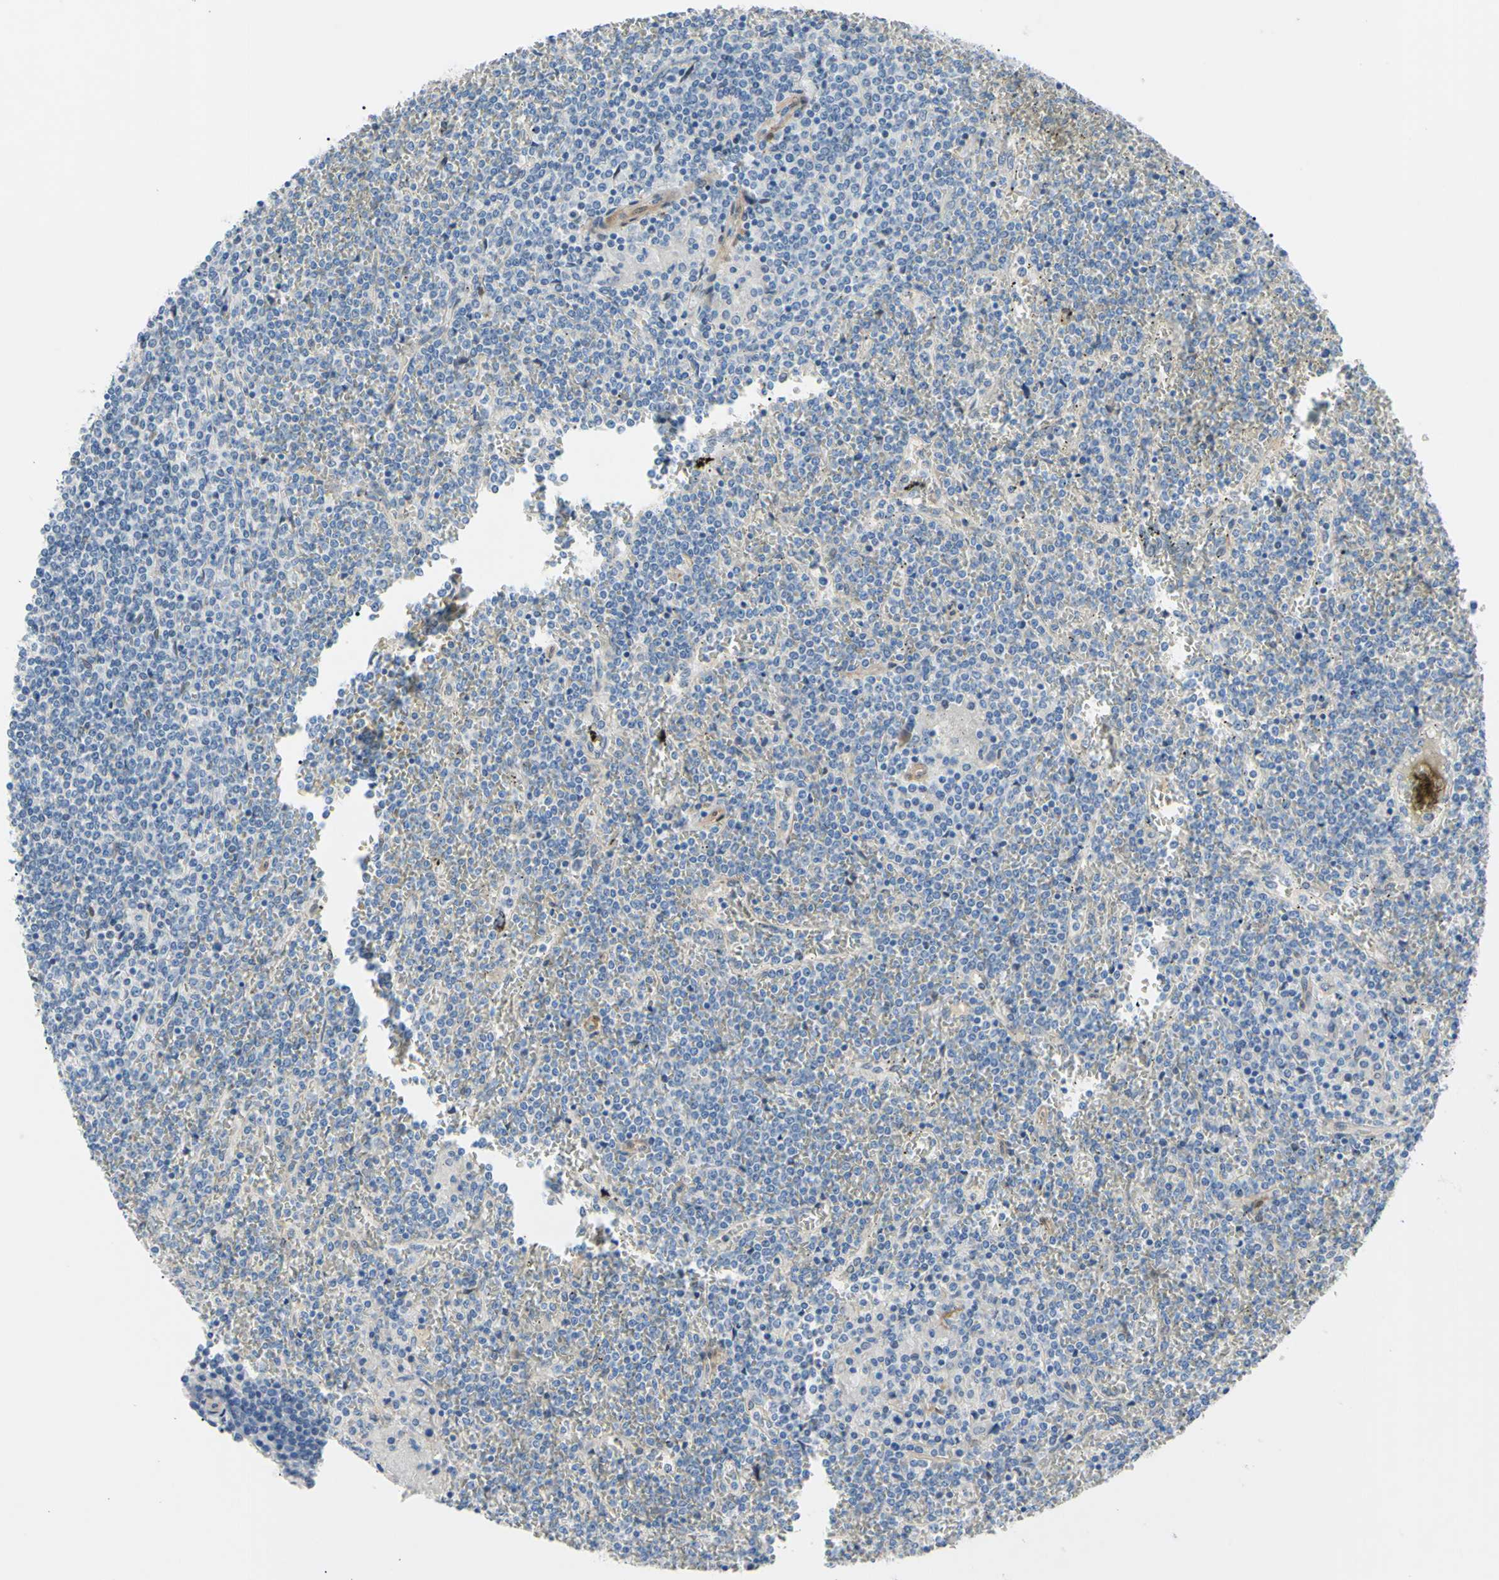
{"staining": {"intensity": "weak", "quantity": "<25%", "location": "cytoplasmic/membranous"}, "tissue": "lymphoma", "cell_type": "Tumor cells", "image_type": "cancer", "snomed": [{"axis": "morphology", "description": "Malignant lymphoma, non-Hodgkin's type, Low grade"}, {"axis": "topography", "description": "Spleen"}], "caption": "Histopathology image shows no protein expression in tumor cells of lymphoma tissue.", "gene": "NOL3", "patient": {"sex": "female", "age": 19}}